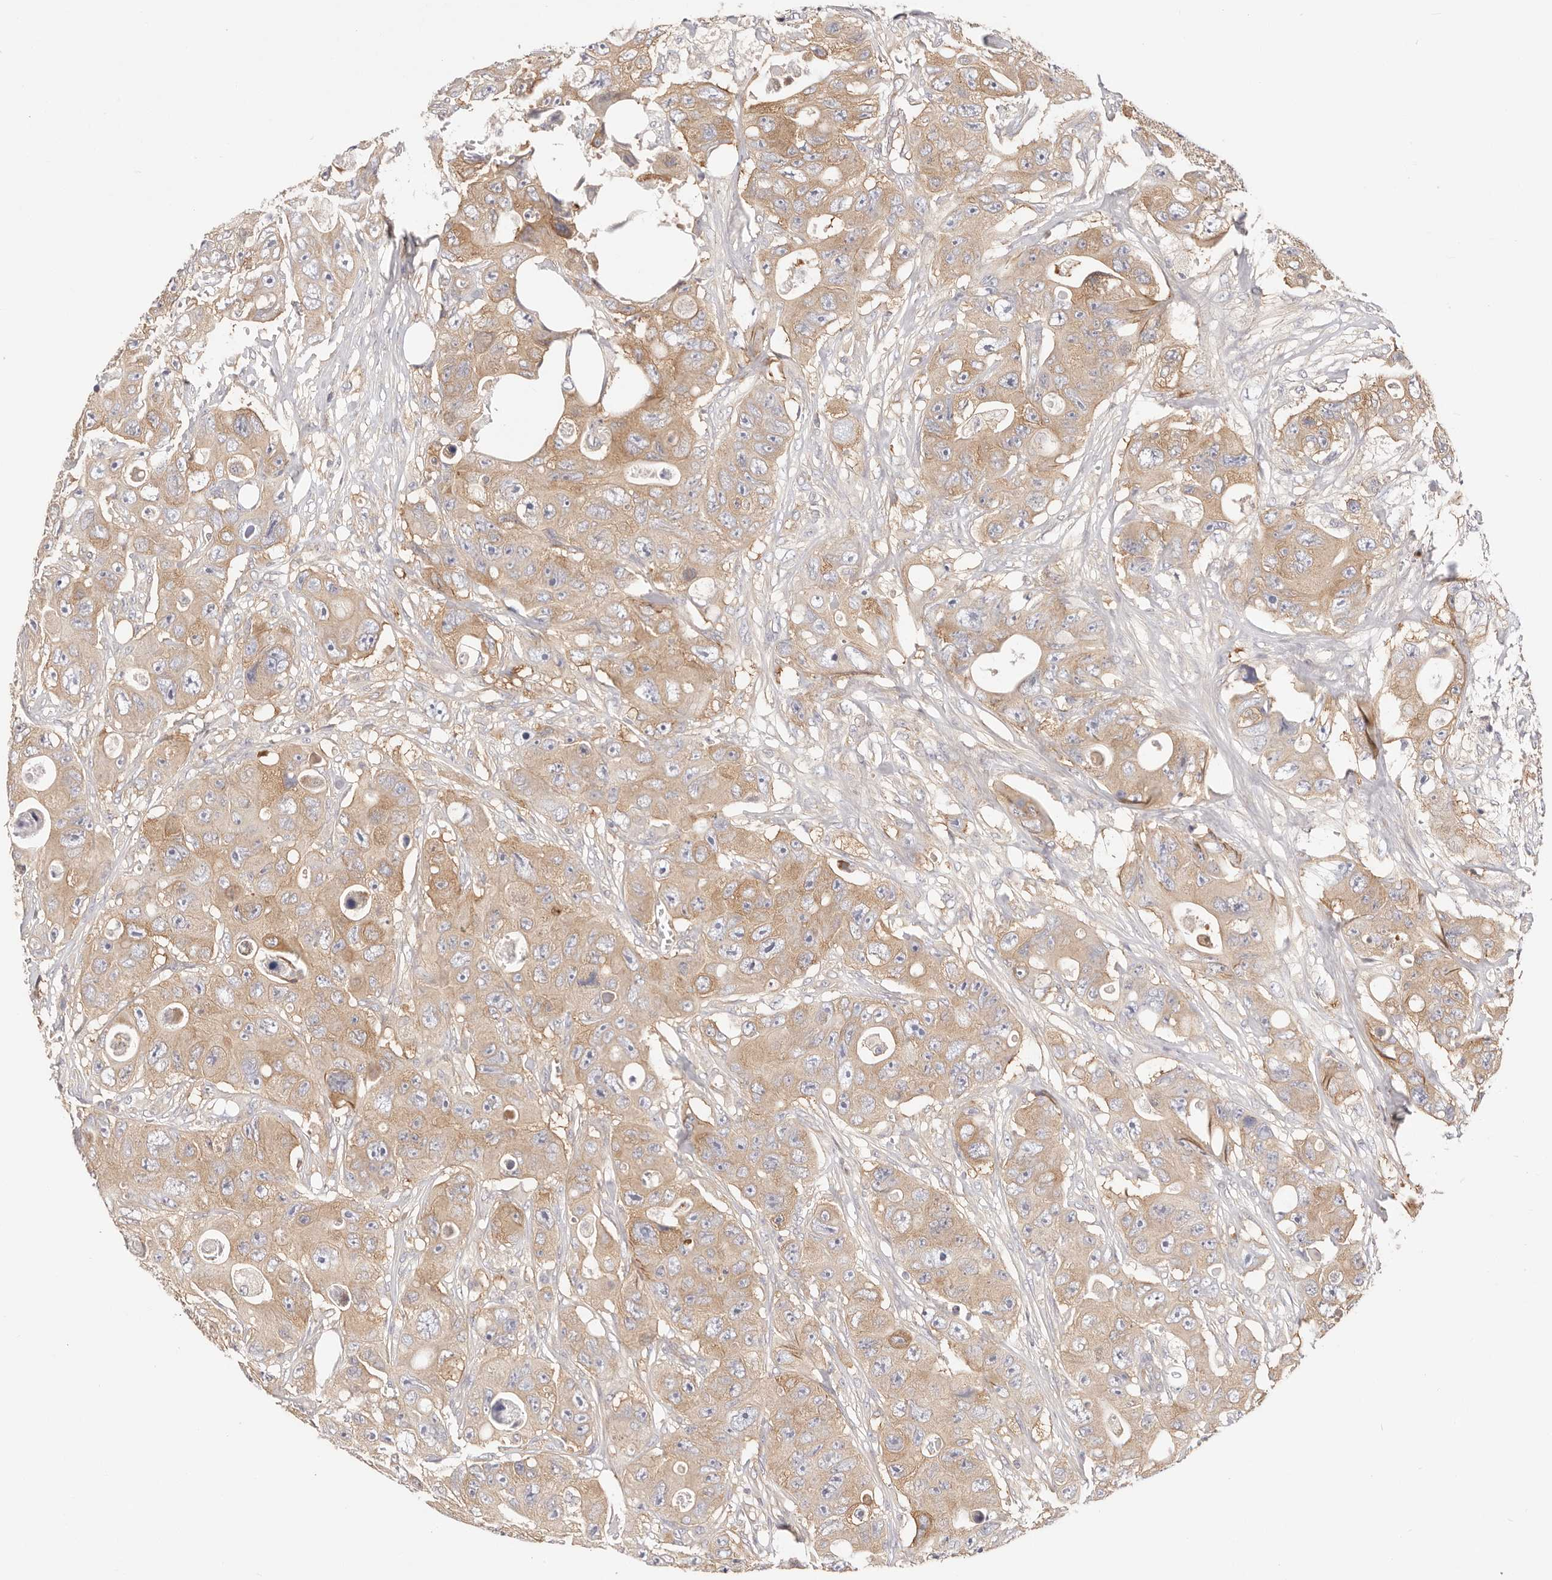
{"staining": {"intensity": "moderate", "quantity": ">75%", "location": "cytoplasmic/membranous"}, "tissue": "colorectal cancer", "cell_type": "Tumor cells", "image_type": "cancer", "snomed": [{"axis": "morphology", "description": "Adenocarcinoma, NOS"}, {"axis": "topography", "description": "Colon"}], "caption": "Colorectal cancer stained for a protein (brown) demonstrates moderate cytoplasmic/membranous positive positivity in about >75% of tumor cells.", "gene": "KCMF1", "patient": {"sex": "female", "age": 46}}